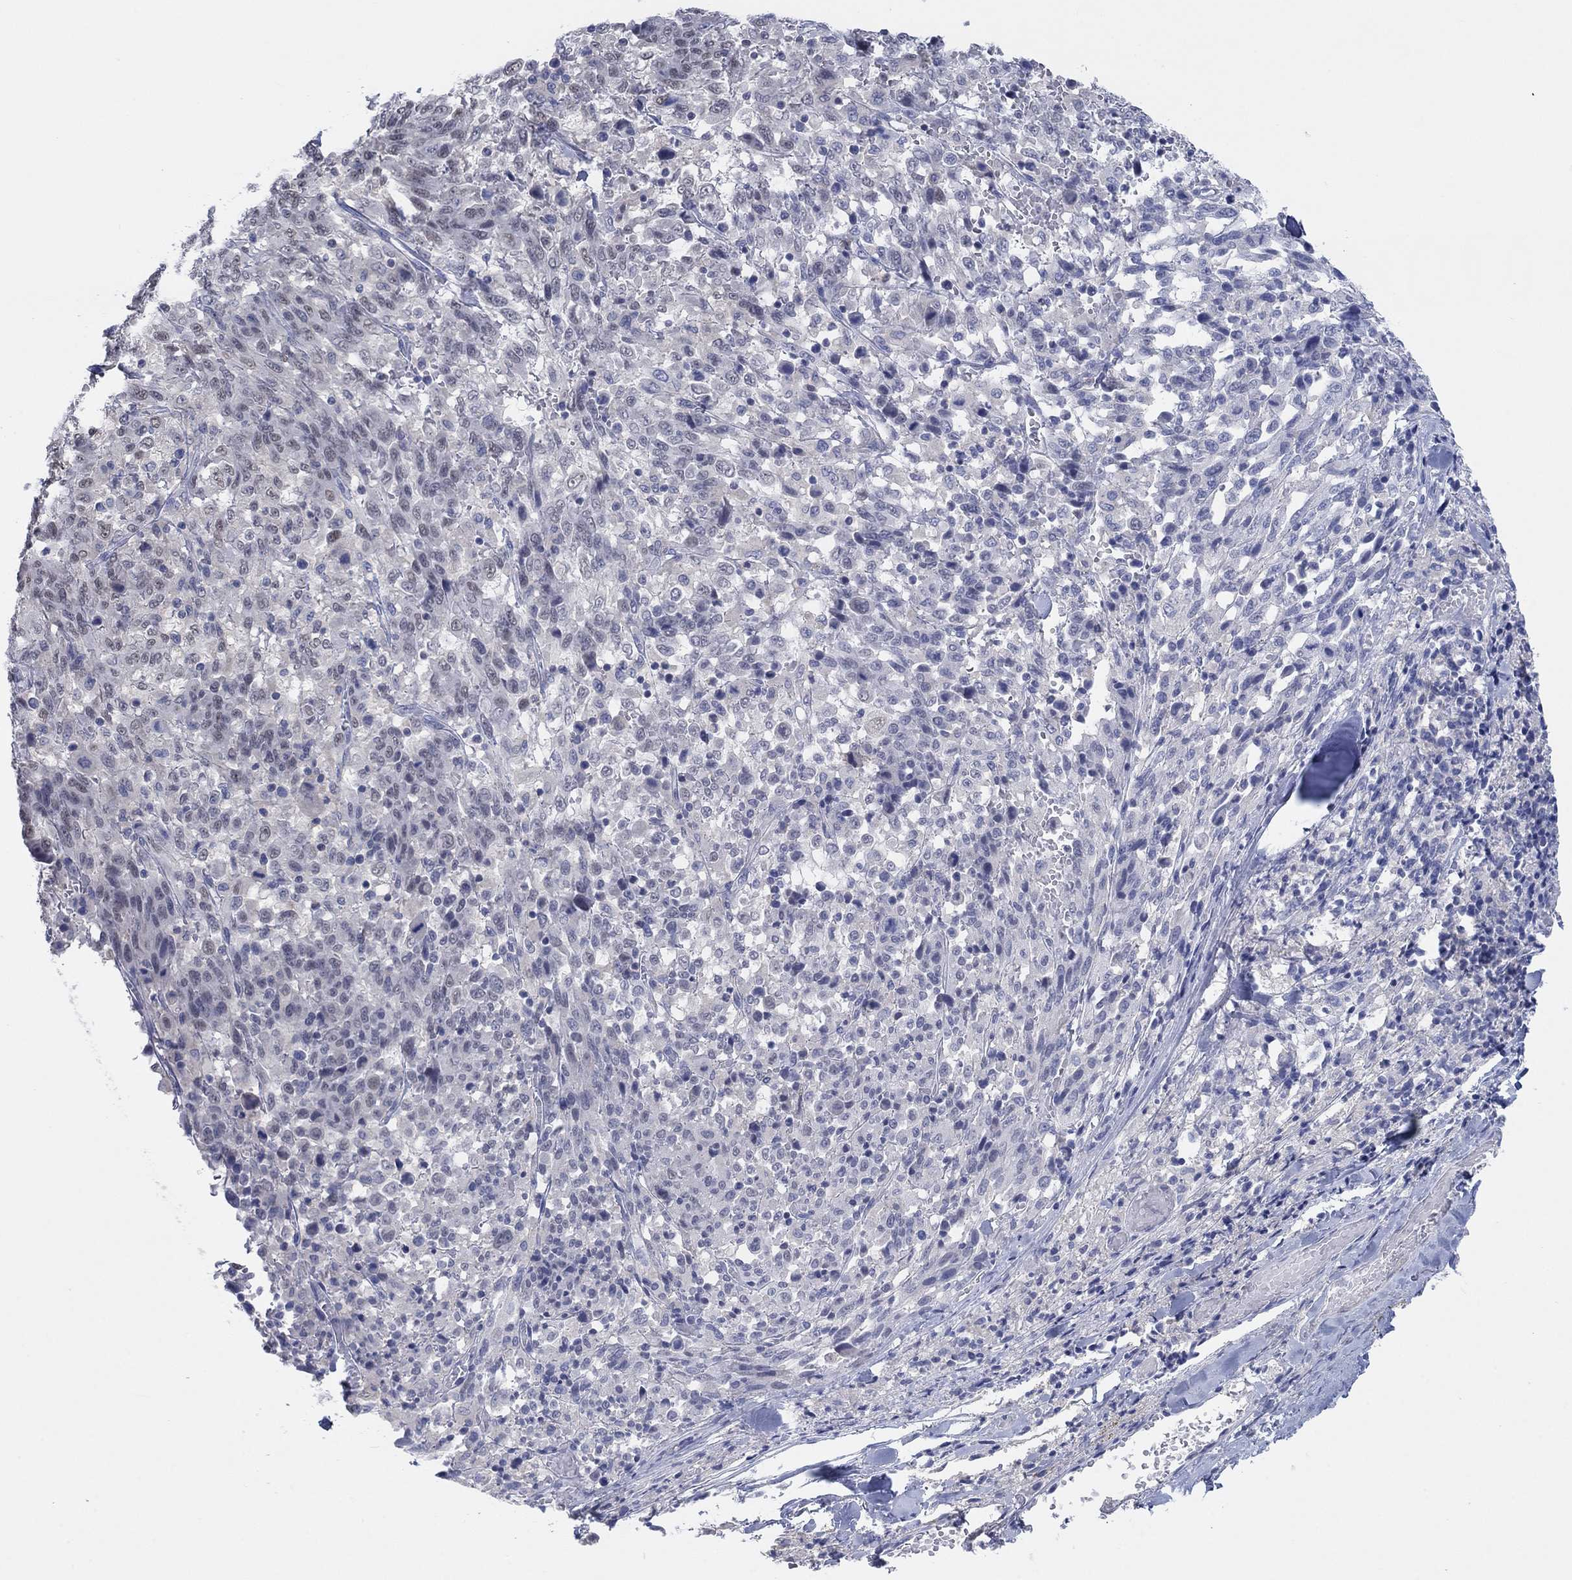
{"staining": {"intensity": "negative", "quantity": "none", "location": "none"}, "tissue": "melanoma", "cell_type": "Tumor cells", "image_type": "cancer", "snomed": [{"axis": "morphology", "description": "Malignant melanoma, NOS"}, {"axis": "topography", "description": "Skin"}], "caption": "IHC histopathology image of neoplastic tissue: human malignant melanoma stained with DAB (3,3'-diaminobenzidine) demonstrates no significant protein positivity in tumor cells. (DAB (3,3'-diaminobenzidine) immunohistochemistry with hematoxylin counter stain).", "gene": "FER1L6", "patient": {"sex": "female", "age": 91}}